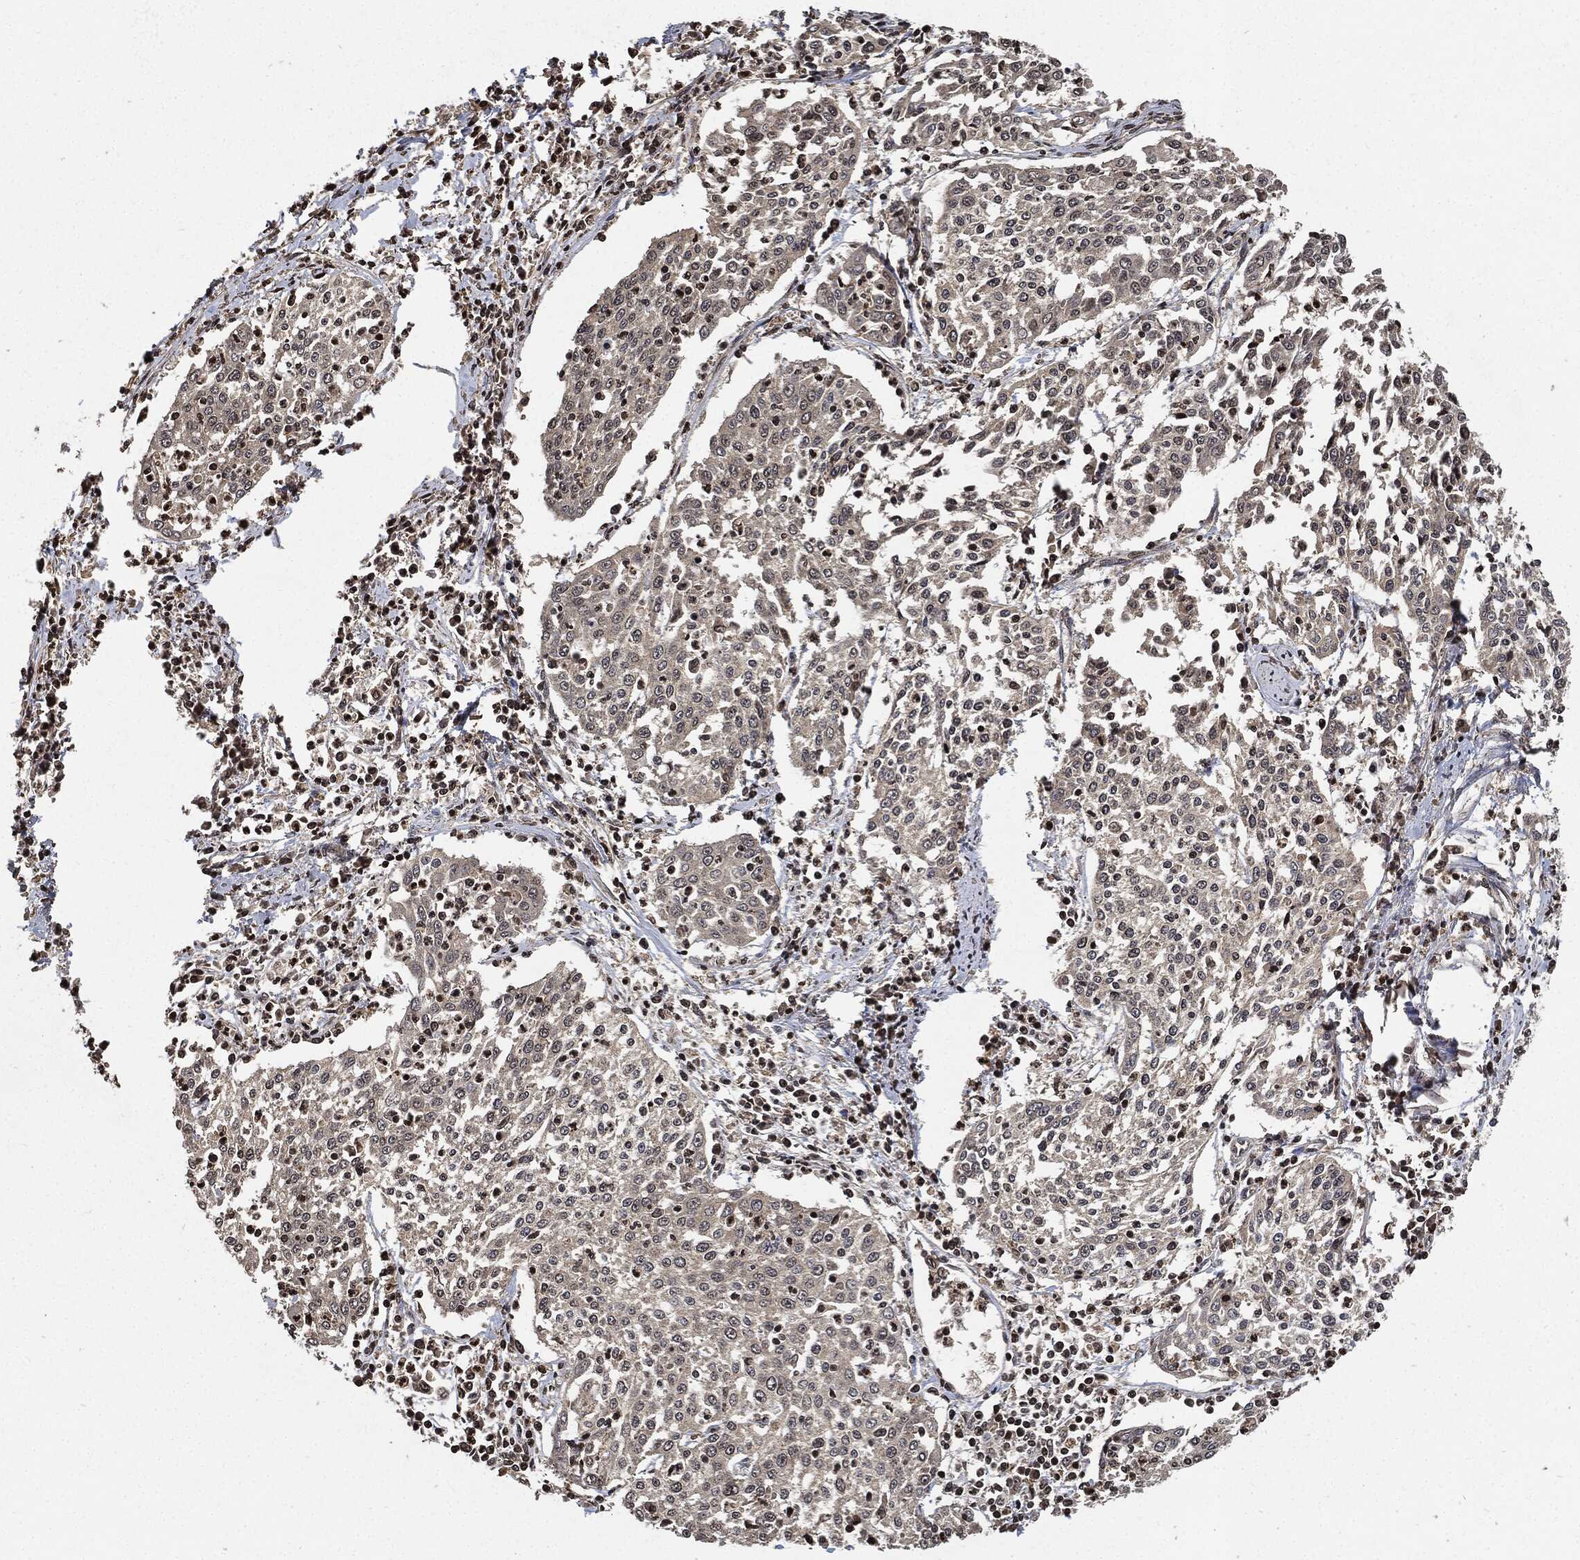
{"staining": {"intensity": "negative", "quantity": "none", "location": "none"}, "tissue": "cervical cancer", "cell_type": "Tumor cells", "image_type": "cancer", "snomed": [{"axis": "morphology", "description": "Squamous cell carcinoma, NOS"}, {"axis": "topography", "description": "Cervix"}], "caption": "High power microscopy micrograph of an immunohistochemistry micrograph of cervical cancer, revealing no significant expression in tumor cells. (Stains: DAB immunohistochemistry (IHC) with hematoxylin counter stain, Microscopy: brightfield microscopy at high magnification).", "gene": "PDK1", "patient": {"sex": "female", "age": 41}}